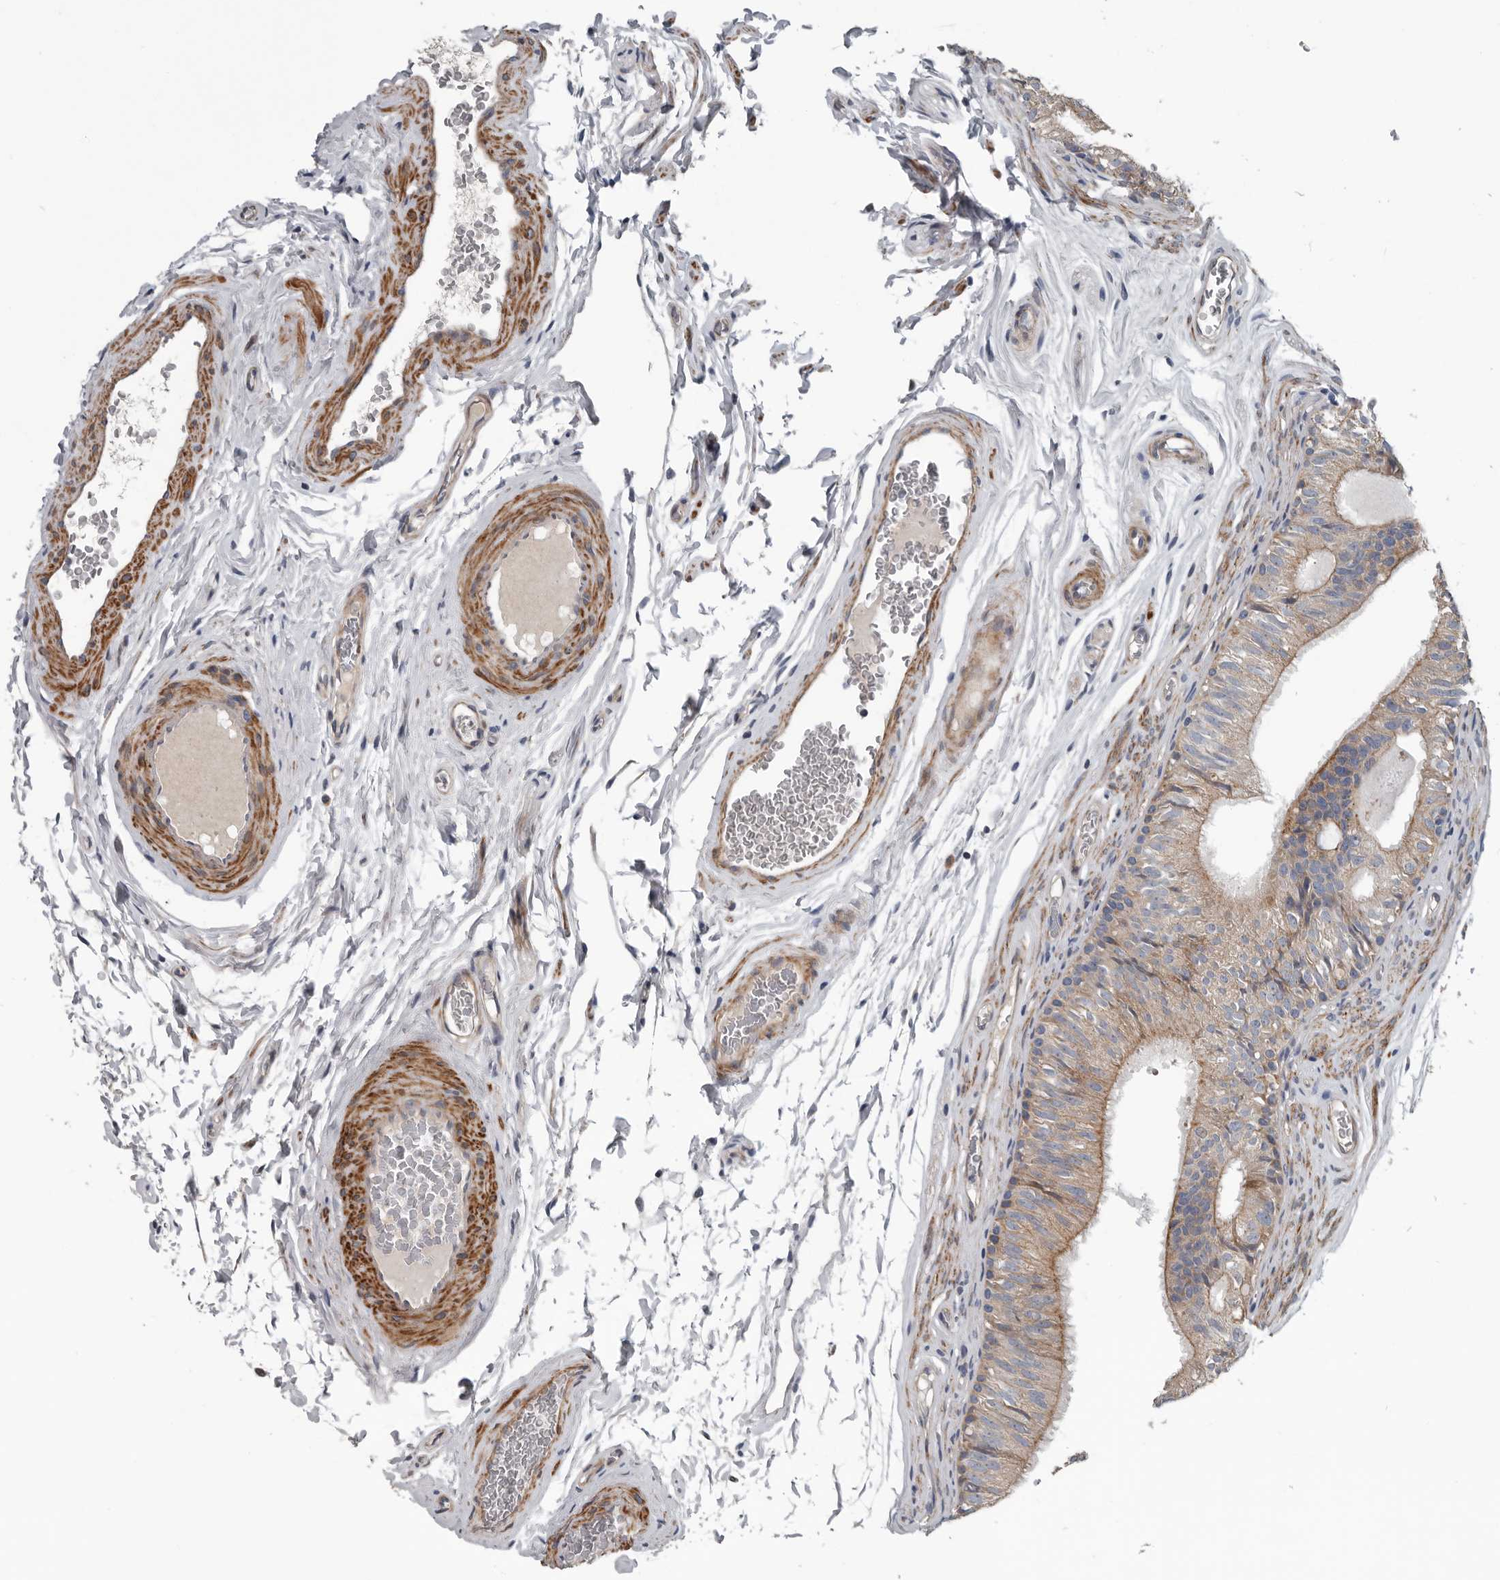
{"staining": {"intensity": "weak", "quantity": ">75%", "location": "cytoplasmic/membranous"}, "tissue": "epididymis", "cell_type": "Glandular cells", "image_type": "normal", "snomed": [{"axis": "morphology", "description": "Normal tissue, NOS"}, {"axis": "topography", "description": "Epididymis"}], "caption": "Epididymis stained with a protein marker exhibits weak staining in glandular cells.", "gene": "DPY19L4", "patient": {"sex": "male", "age": 36}}